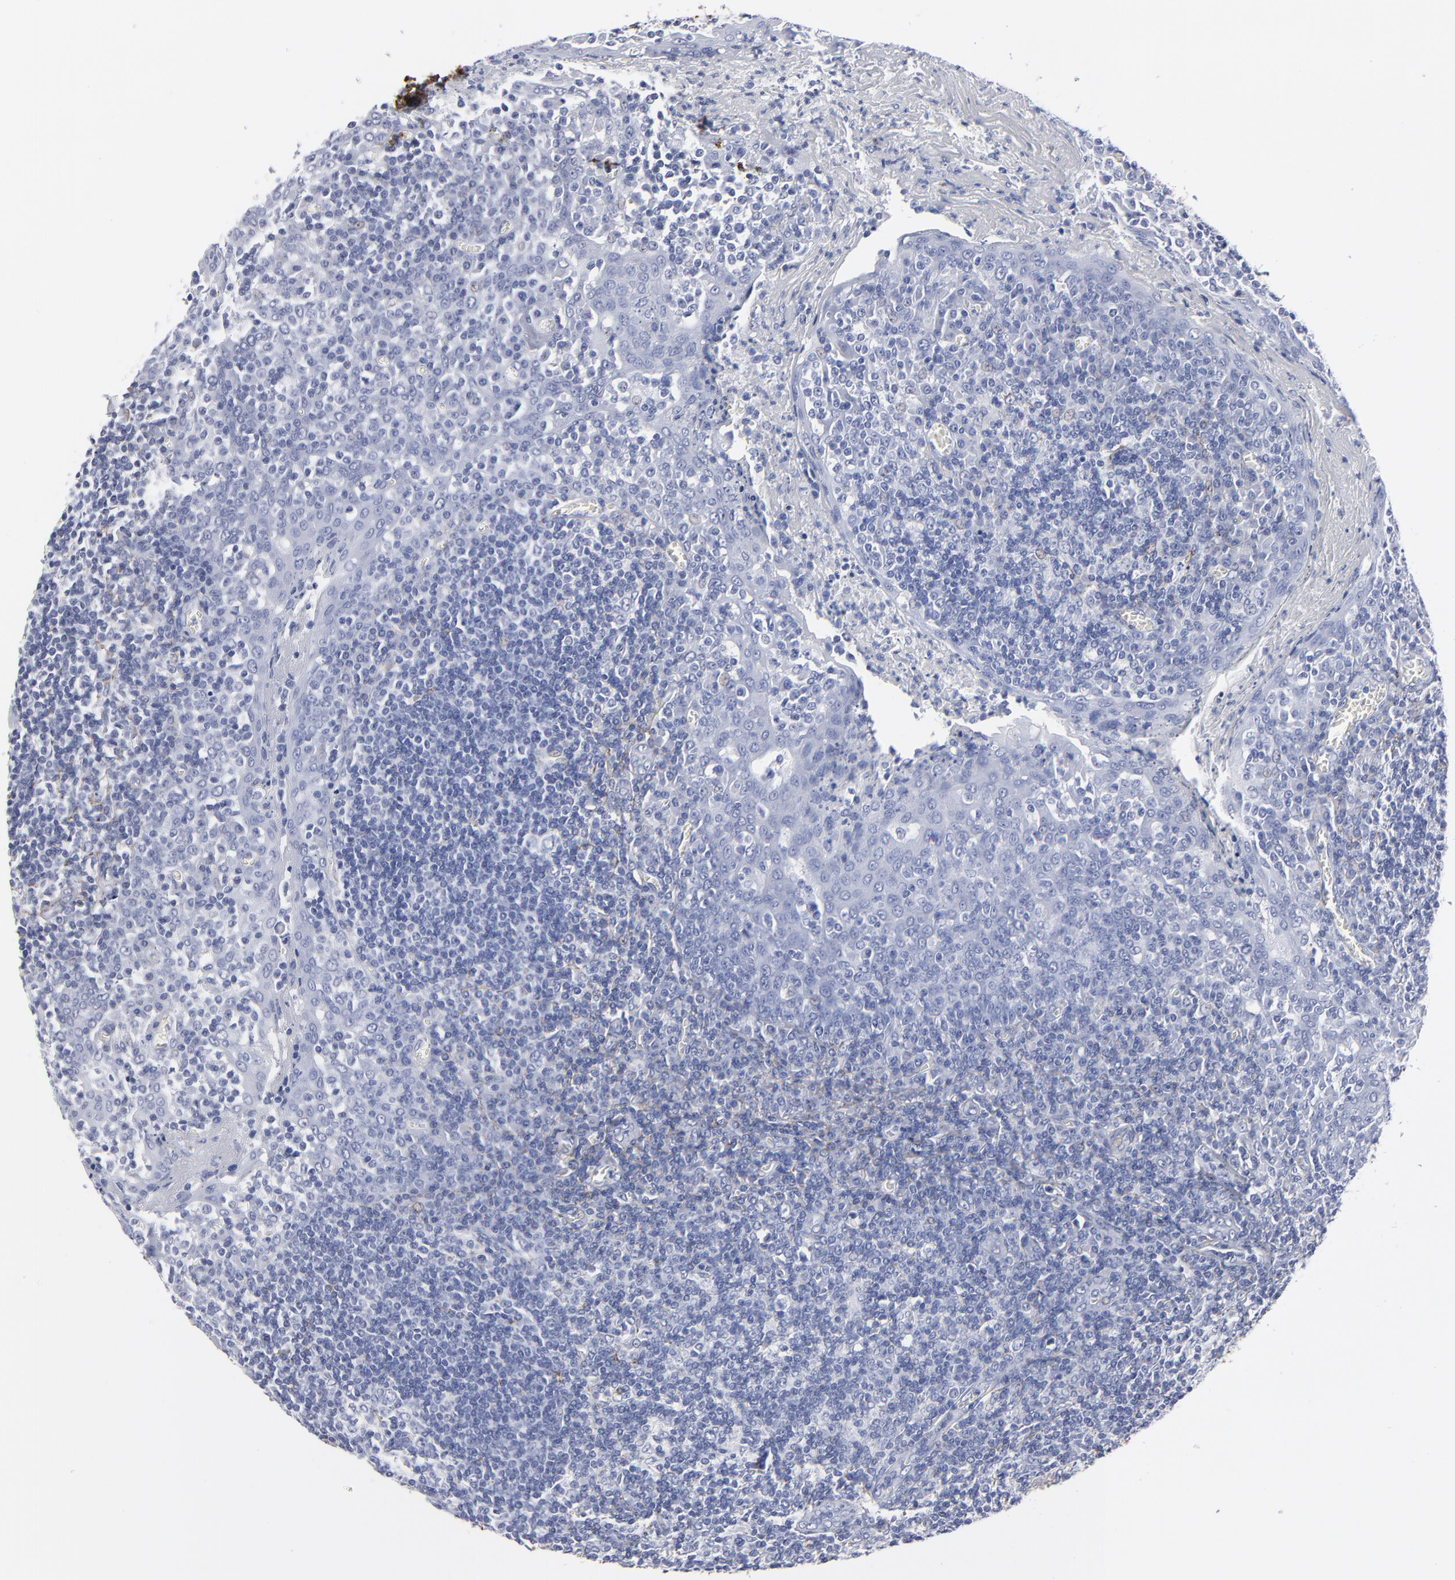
{"staining": {"intensity": "negative", "quantity": "none", "location": "none"}, "tissue": "tonsil", "cell_type": "Germinal center cells", "image_type": "normal", "snomed": [{"axis": "morphology", "description": "Normal tissue, NOS"}, {"axis": "topography", "description": "Tonsil"}], "caption": "The immunohistochemistry micrograph has no significant expression in germinal center cells of tonsil.", "gene": "EMILIN1", "patient": {"sex": "female", "age": 41}}